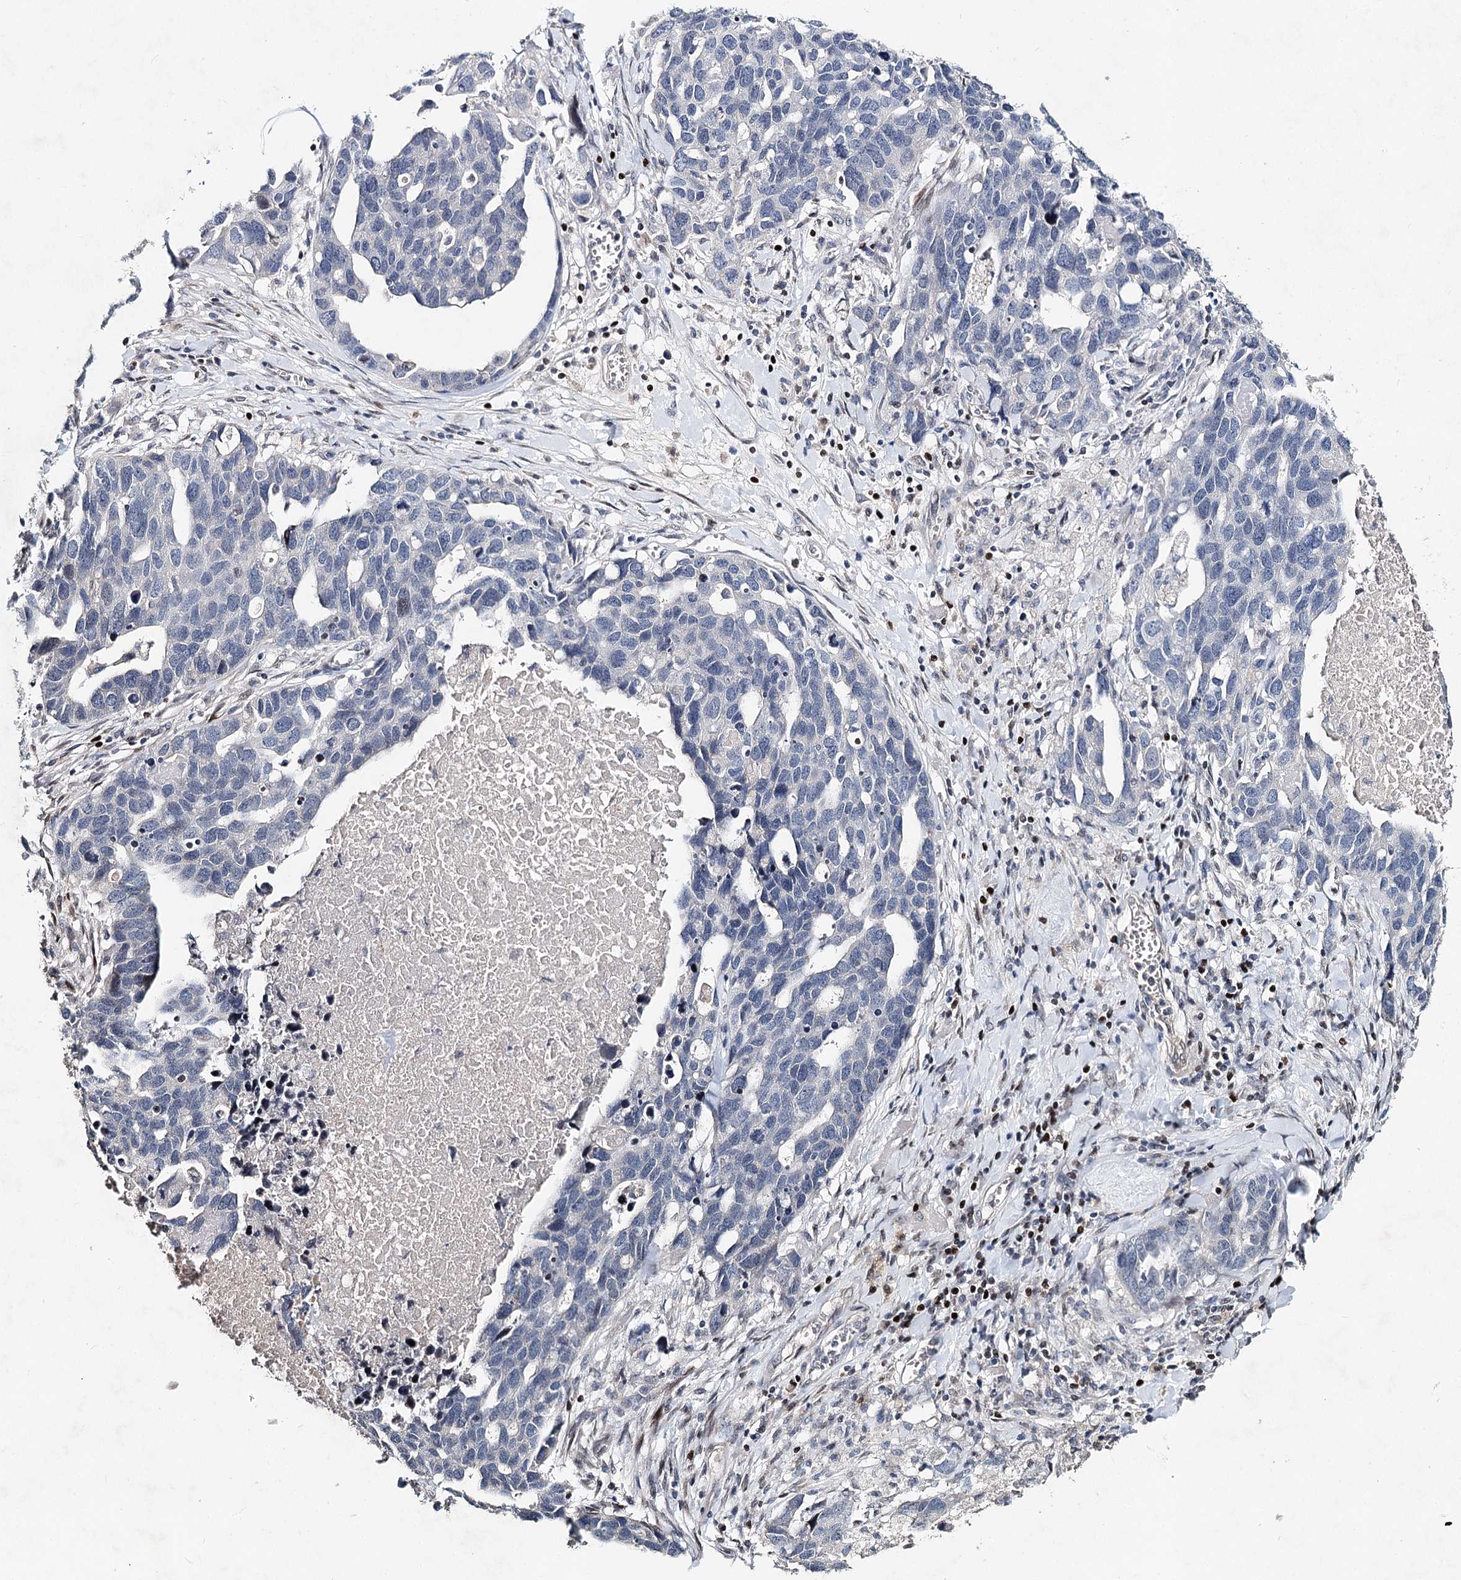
{"staining": {"intensity": "negative", "quantity": "none", "location": "none"}, "tissue": "ovarian cancer", "cell_type": "Tumor cells", "image_type": "cancer", "snomed": [{"axis": "morphology", "description": "Cystadenocarcinoma, serous, NOS"}, {"axis": "topography", "description": "Ovary"}], "caption": "DAB (3,3'-diaminobenzidine) immunohistochemical staining of human ovarian serous cystadenocarcinoma exhibits no significant positivity in tumor cells.", "gene": "FRMD4A", "patient": {"sex": "female", "age": 54}}